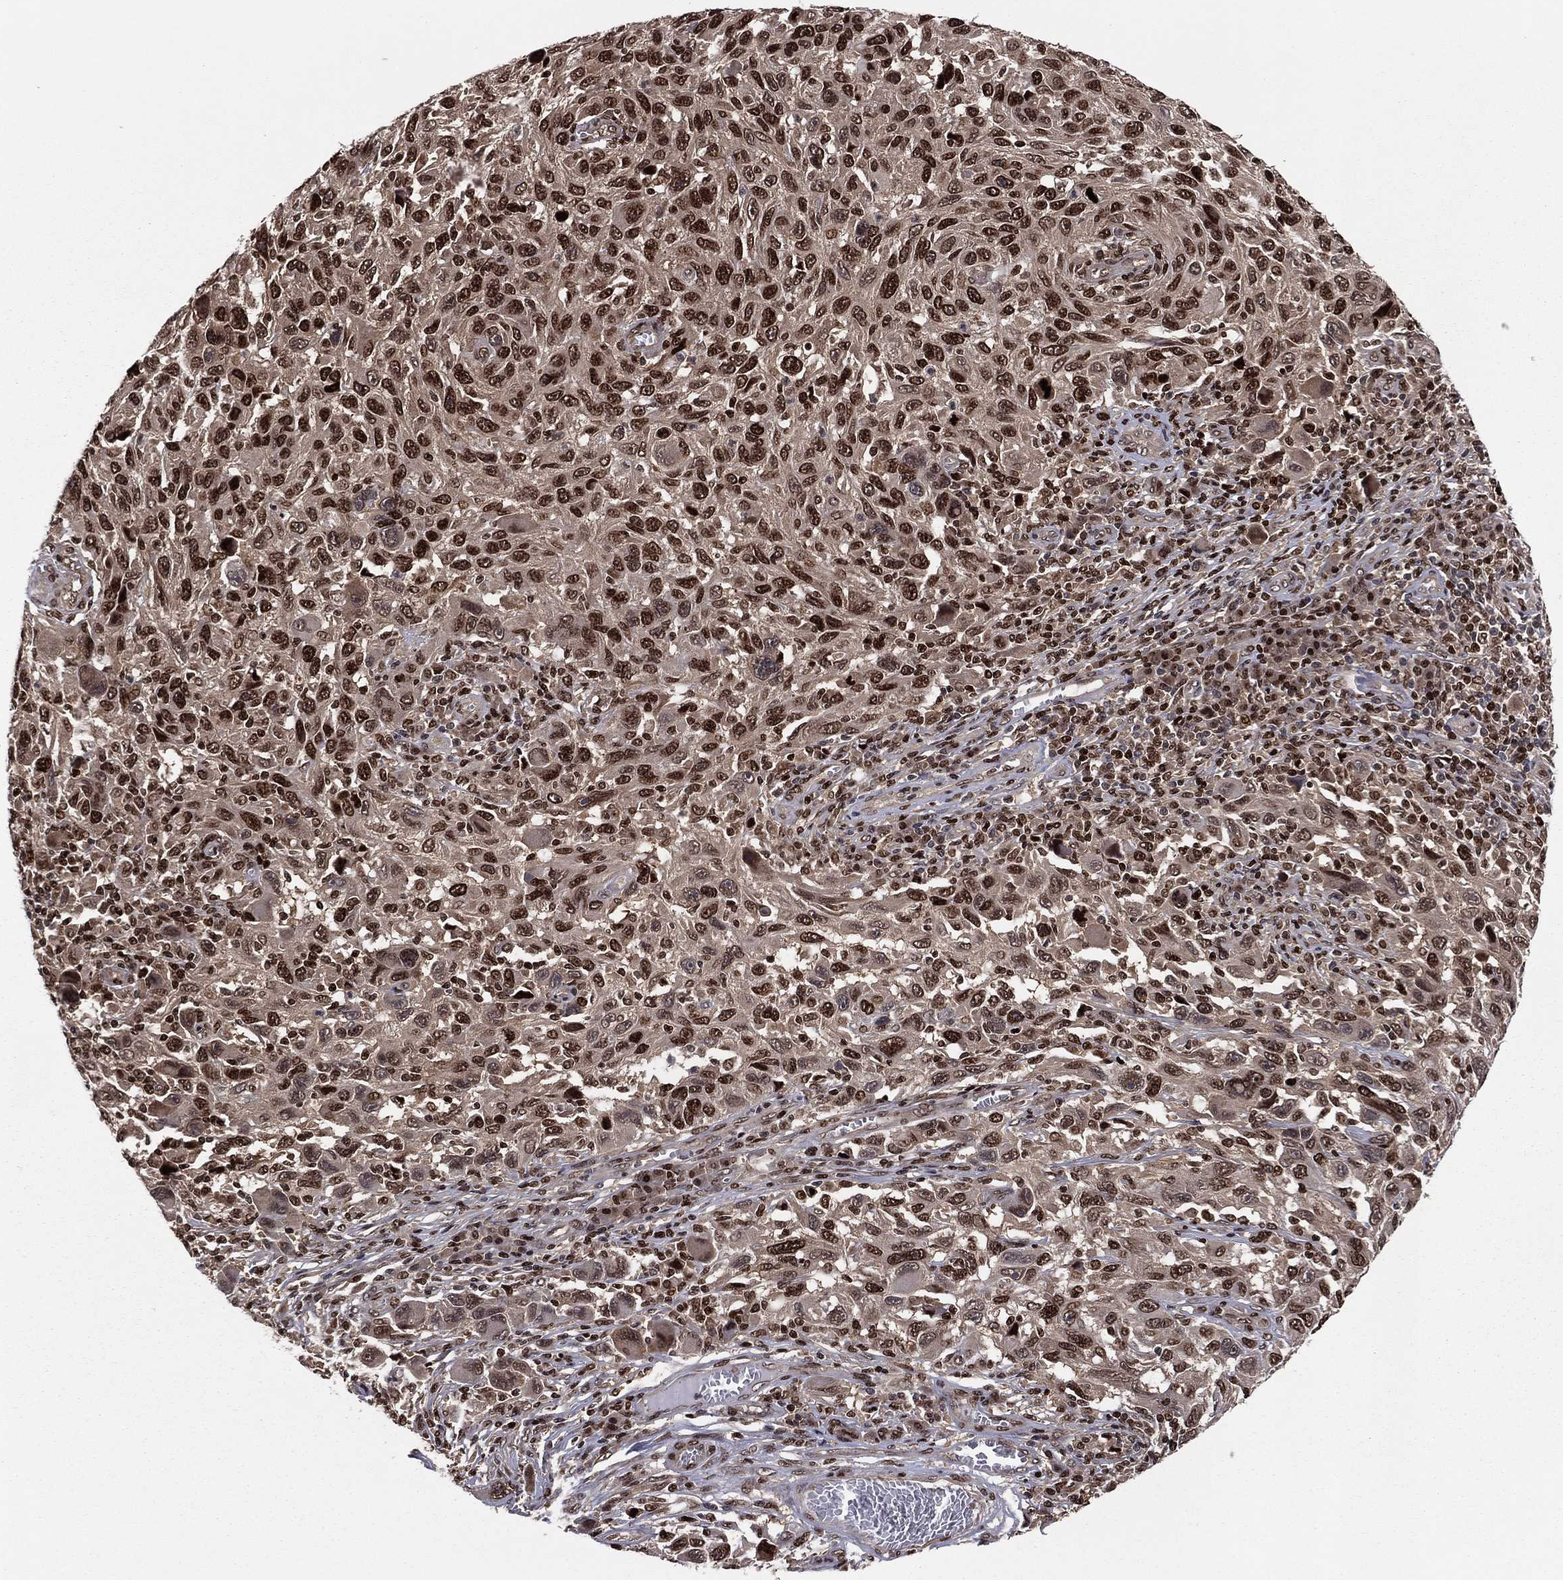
{"staining": {"intensity": "strong", "quantity": ">75%", "location": "cytoplasmic/membranous,nuclear"}, "tissue": "melanoma", "cell_type": "Tumor cells", "image_type": "cancer", "snomed": [{"axis": "morphology", "description": "Malignant melanoma, NOS"}, {"axis": "topography", "description": "Skin"}], "caption": "Immunohistochemical staining of human melanoma shows high levels of strong cytoplasmic/membranous and nuclear protein expression in approximately >75% of tumor cells.", "gene": "PSMA1", "patient": {"sex": "male", "age": 53}}